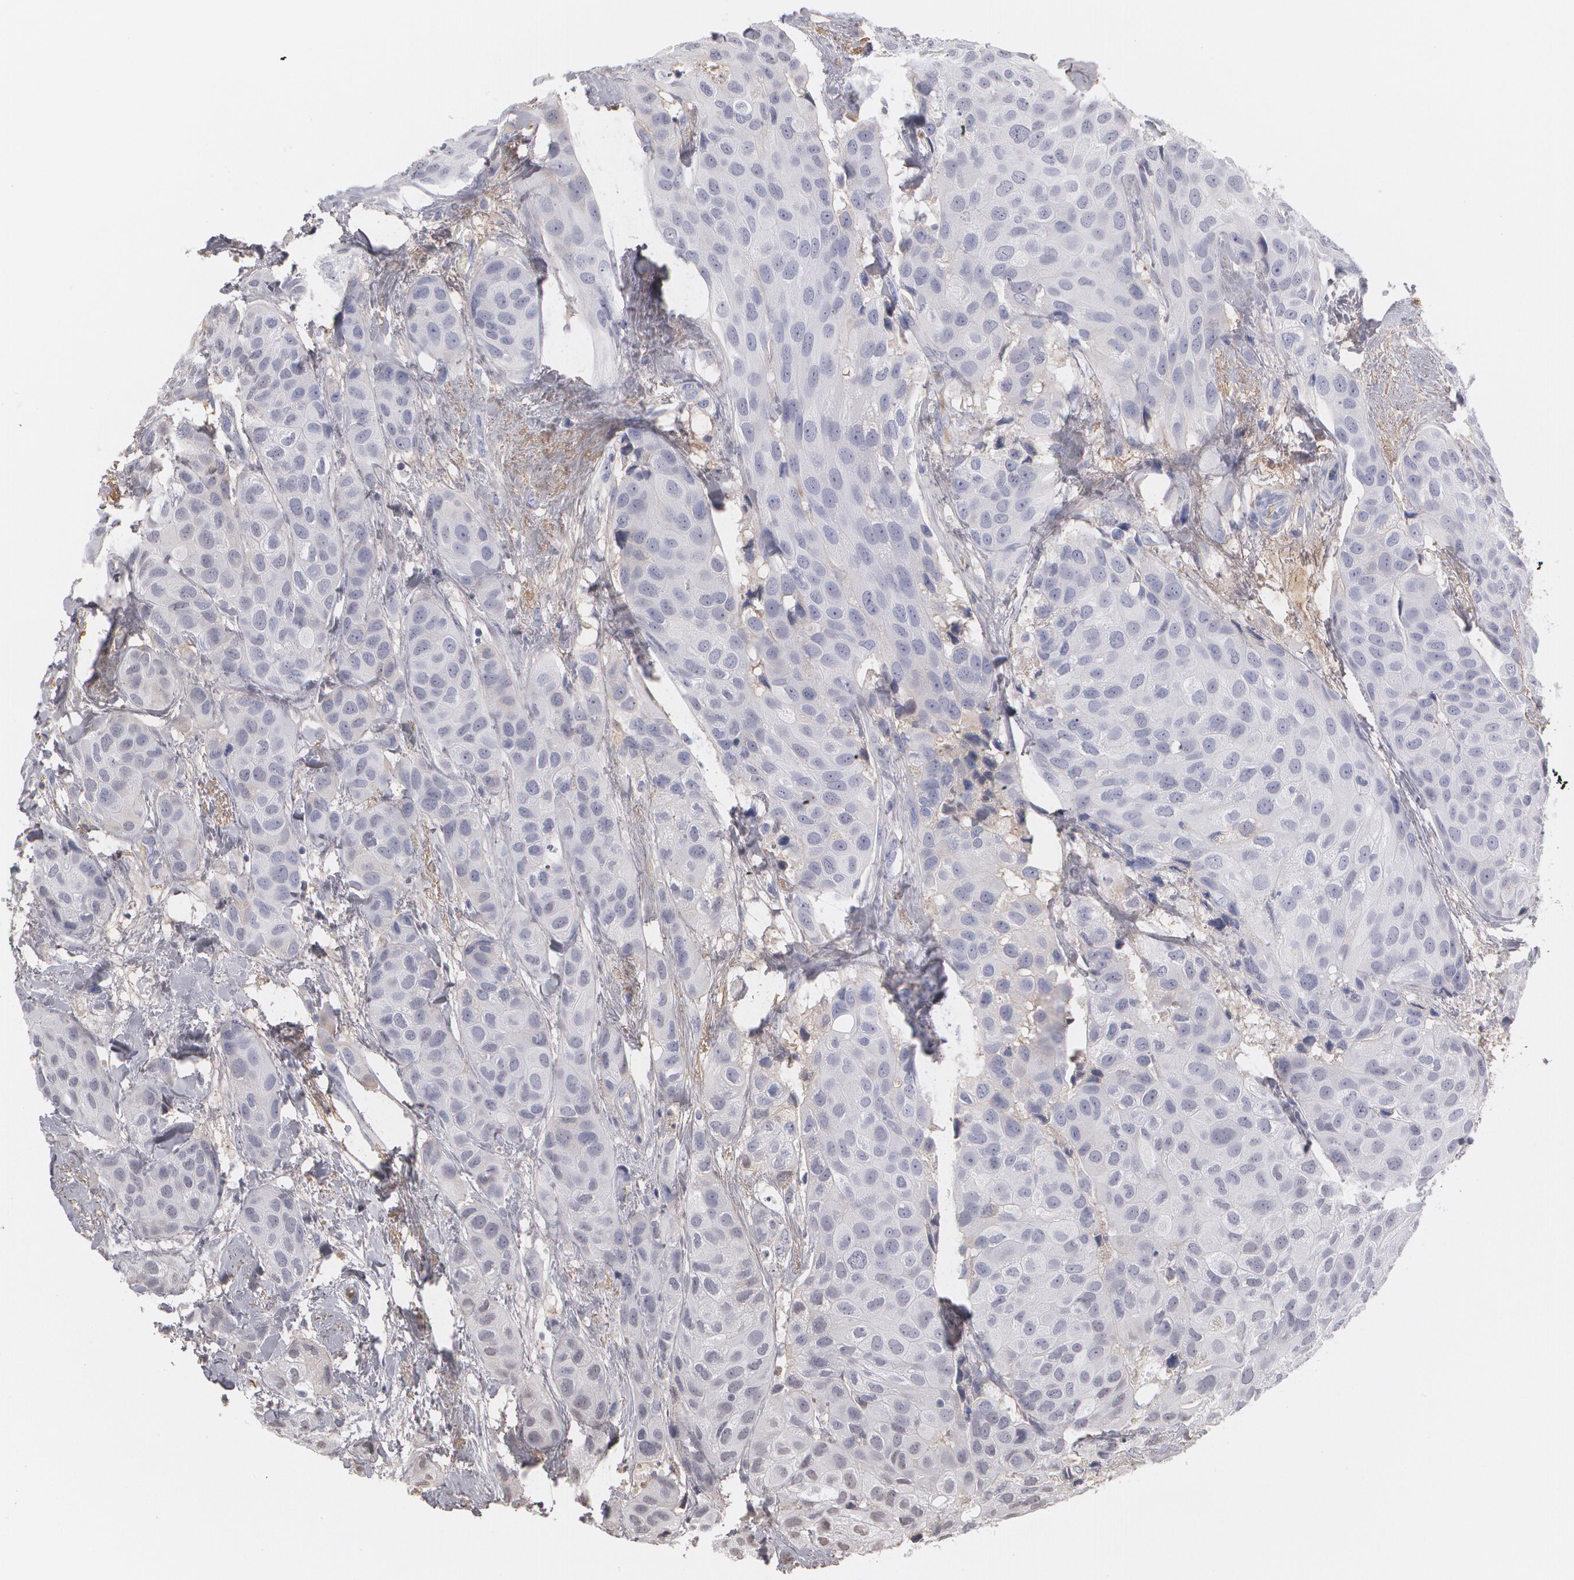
{"staining": {"intensity": "negative", "quantity": "none", "location": "none"}, "tissue": "breast cancer", "cell_type": "Tumor cells", "image_type": "cancer", "snomed": [{"axis": "morphology", "description": "Duct carcinoma"}, {"axis": "topography", "description": "Breast"}], "caption": "DAB immunohistochemical staining of human breast cancer exhibits no significant expression in tumor cells. (IHC, brightfield microscopy, high magnification).", "gene": "SERPINA1", "patient": {"sex": "female", "age": 68}}